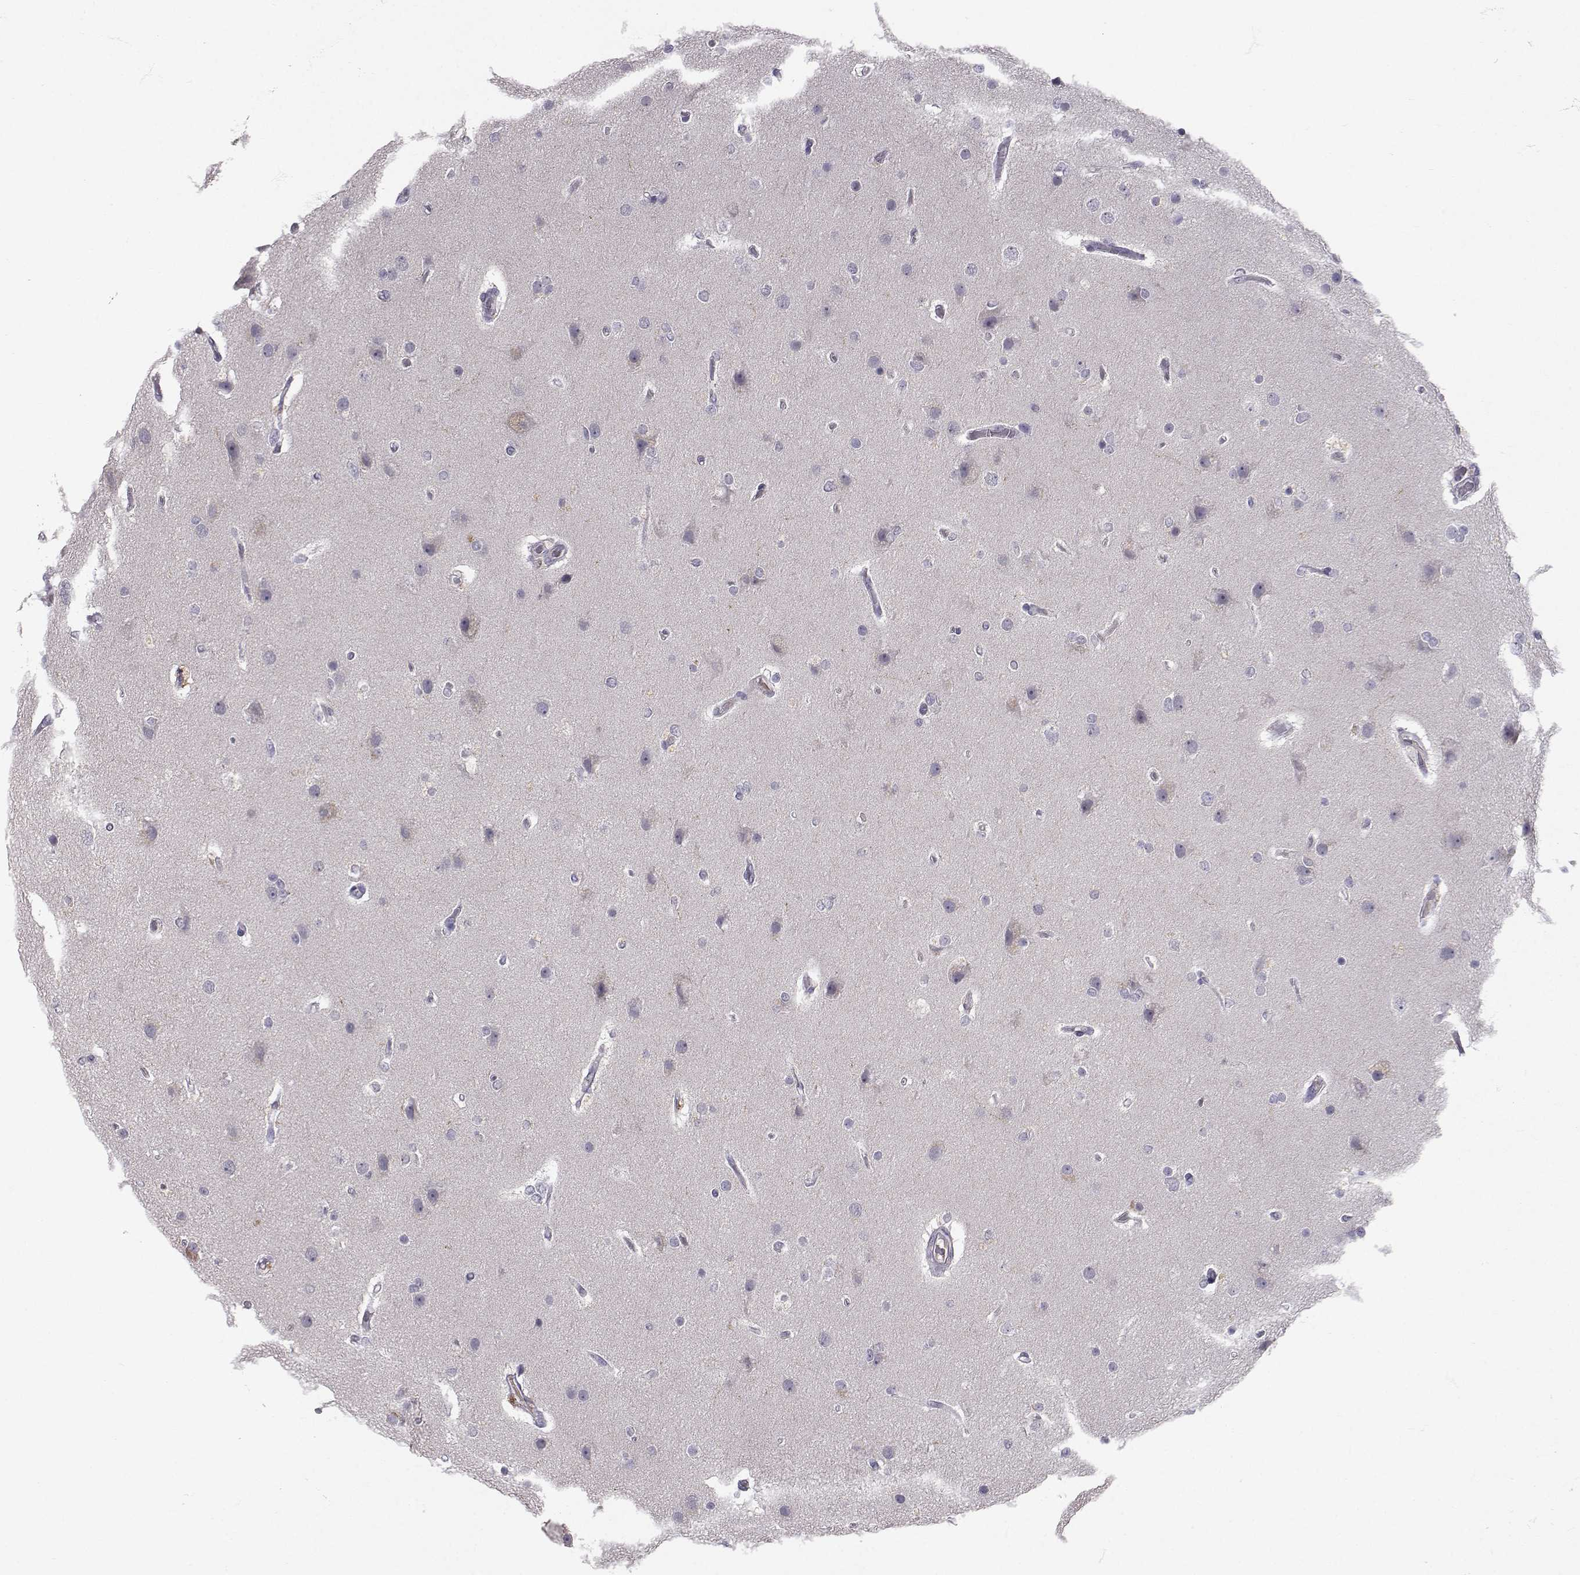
{"staining": {"intensity": "negative", "quantity": "none", "location": "none"}, "tissue": "glioma", "cell_type": "Tumor cells", "image_type": "cancer", "snomed": [{"axis": "morphology", "description": "Glioma, malignant, High grade"}, {"axis": "topography", "description": "Brain"}], "caption": "IHC of human glioma reveals no positivity in tumor cells.", "gene": "SLC6A3", "patient": {"sex": "female", "age": 61}}